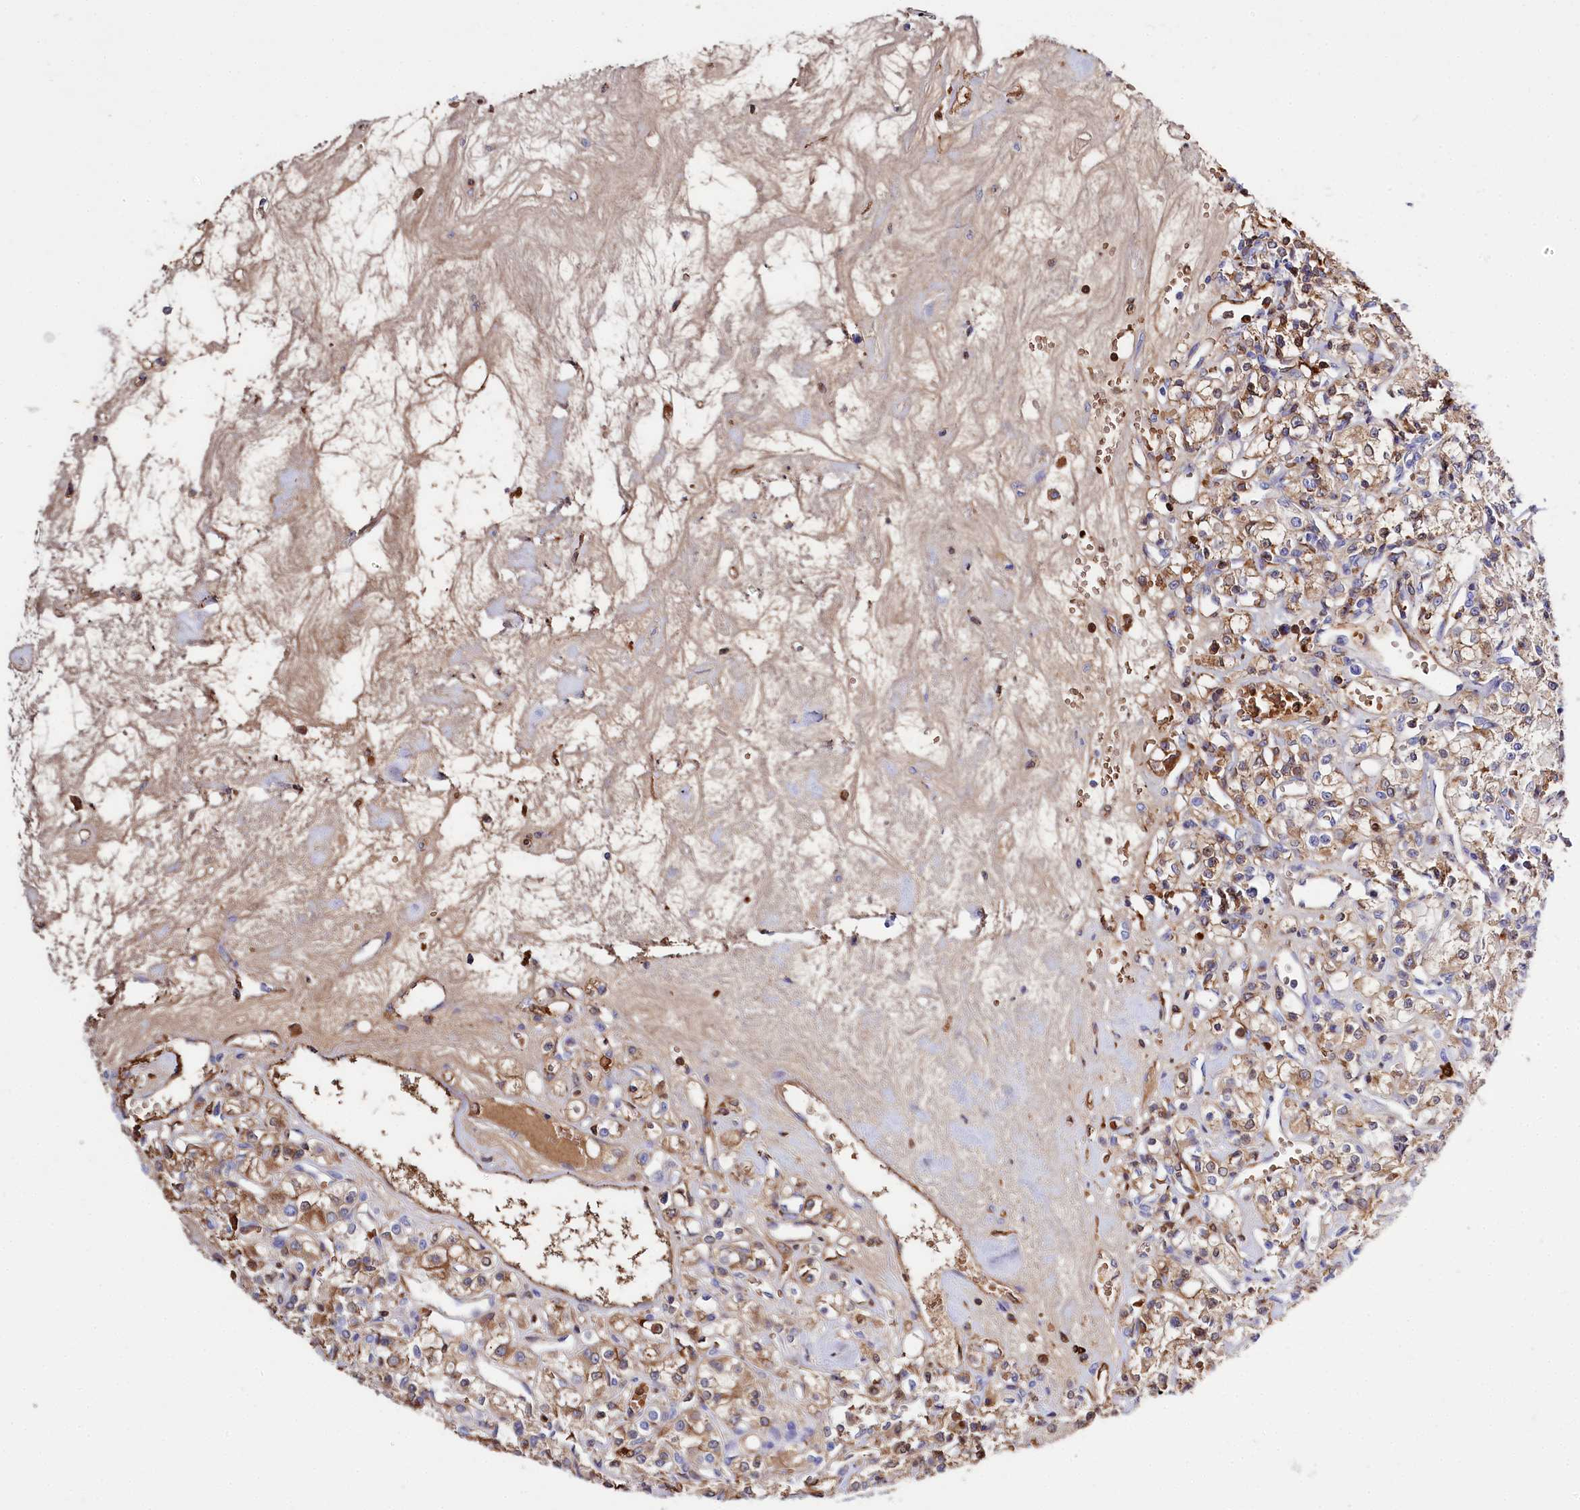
{"staining": {"intensity": "moderate", "quantity": "25%-75%", "location": "cytoplasmic/membranous"}, "tissue": "renal cancer", "cell_type": "Tumor cells", "image_type": "cancer", "snomed": [{"axis": "morphology", "description": "Adenocarcinoma, NOS"}, {"axis": "topography", "description": "Kidney"}], "caption": "Renal cancer tissue shows moderate cytoplasmic/membranous staining in about 25%-75% of tumor cells", "gene": "RPUSD3", "patient": {"sex": "female", "age": 59}}